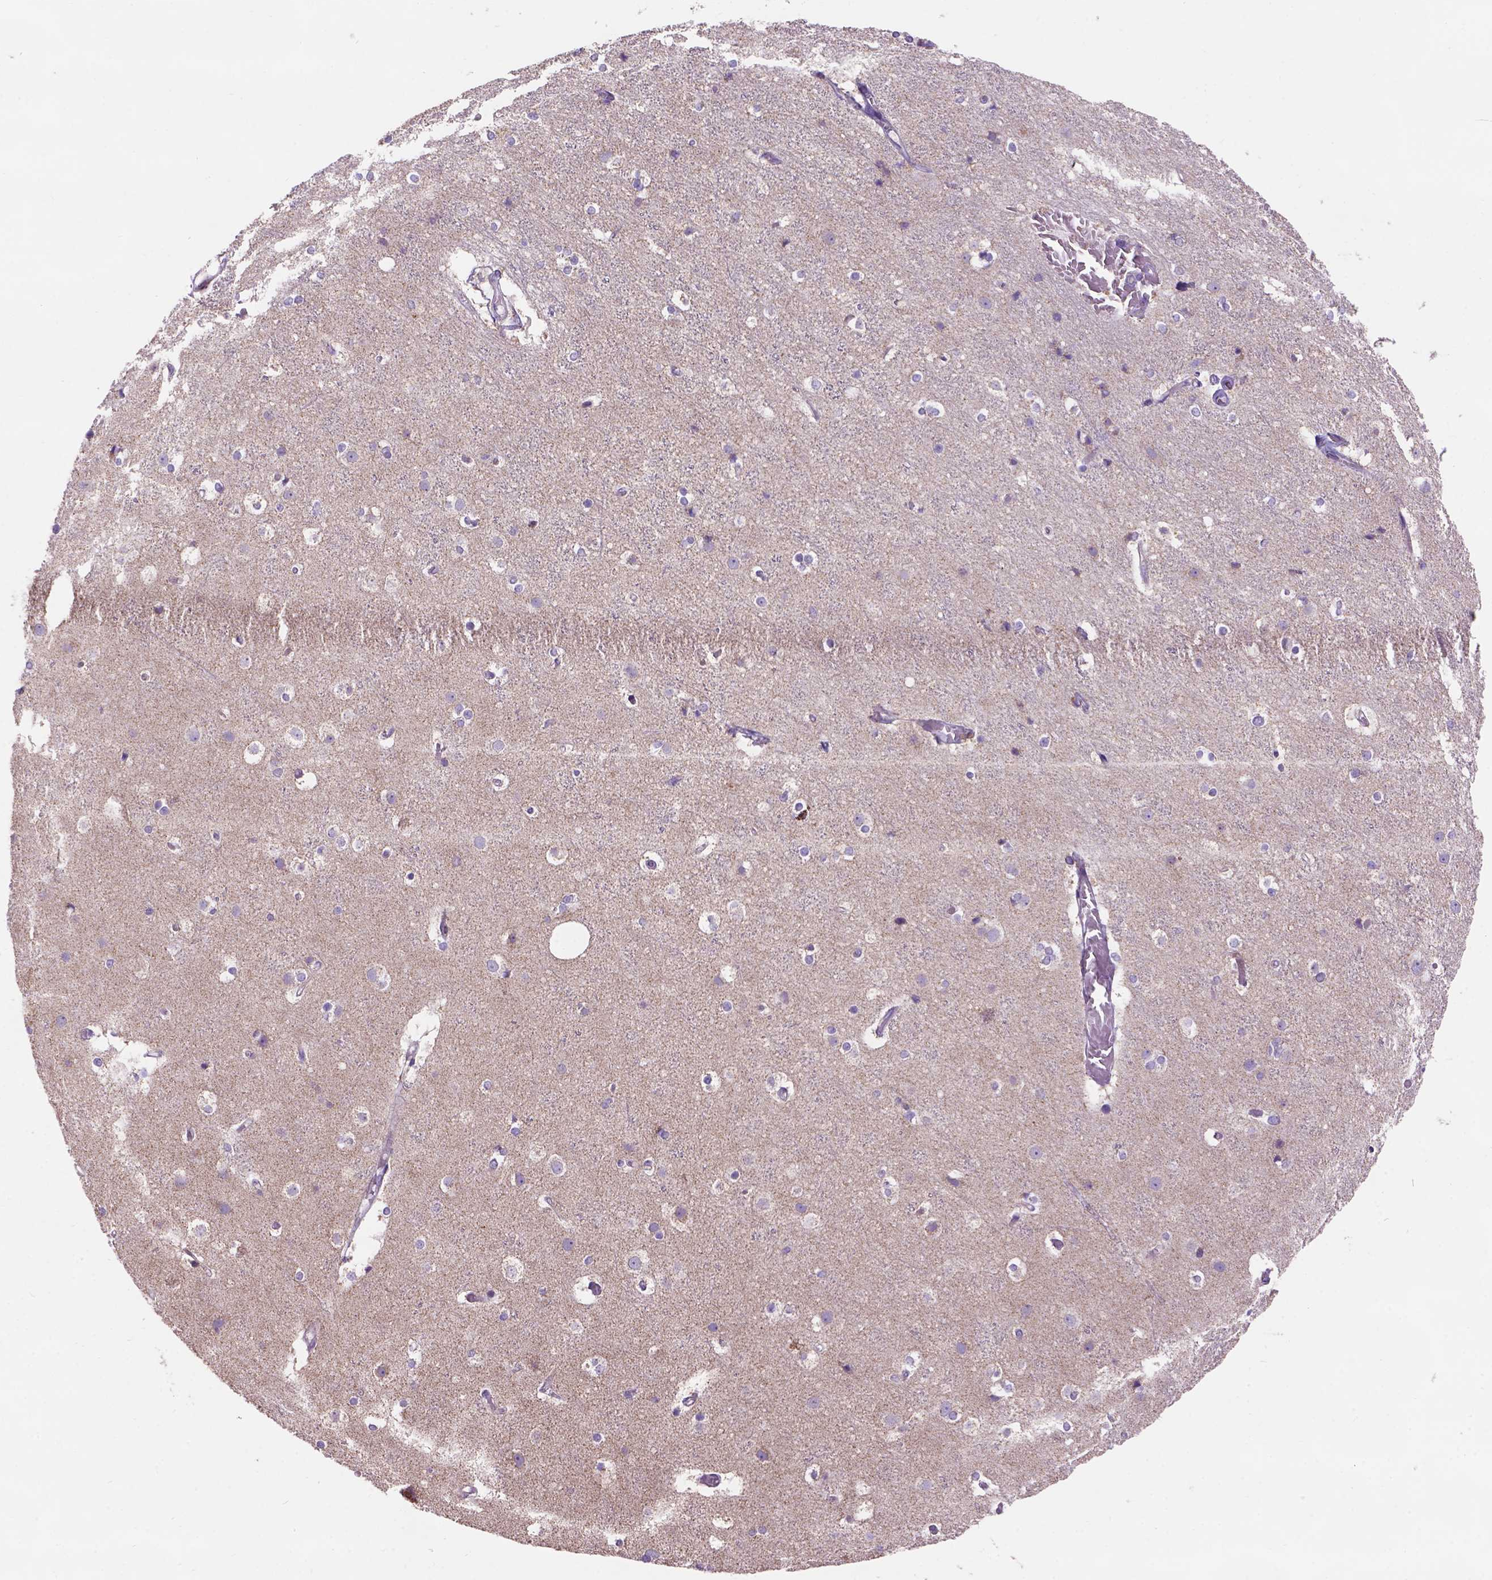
{"staining": {"intensity": "negative", "quantity": "none", "location": "none"}, "tissue": "cerebral cortex", "cell_type": "Endothelial cells", "image_type": "normal", "snomed": [{"axis": "morphology", "description": "Normal tissue, NOS"}, {"axis": "topography", "description": "Cerebral cortex"}], "caption": "A high-resolution image shows immunohistochemistry (IHC) staining of normal cerebral cortex, which reveals no significant positivity in endothelial cells. The staining was performed using DAB to visualize the protein expression in brown, while the nuclei were stained in blue with hematoxylin (Magnification: 20x).", "gene": "L2HGDH", "patient": {"sex": "female", "age": 52}}